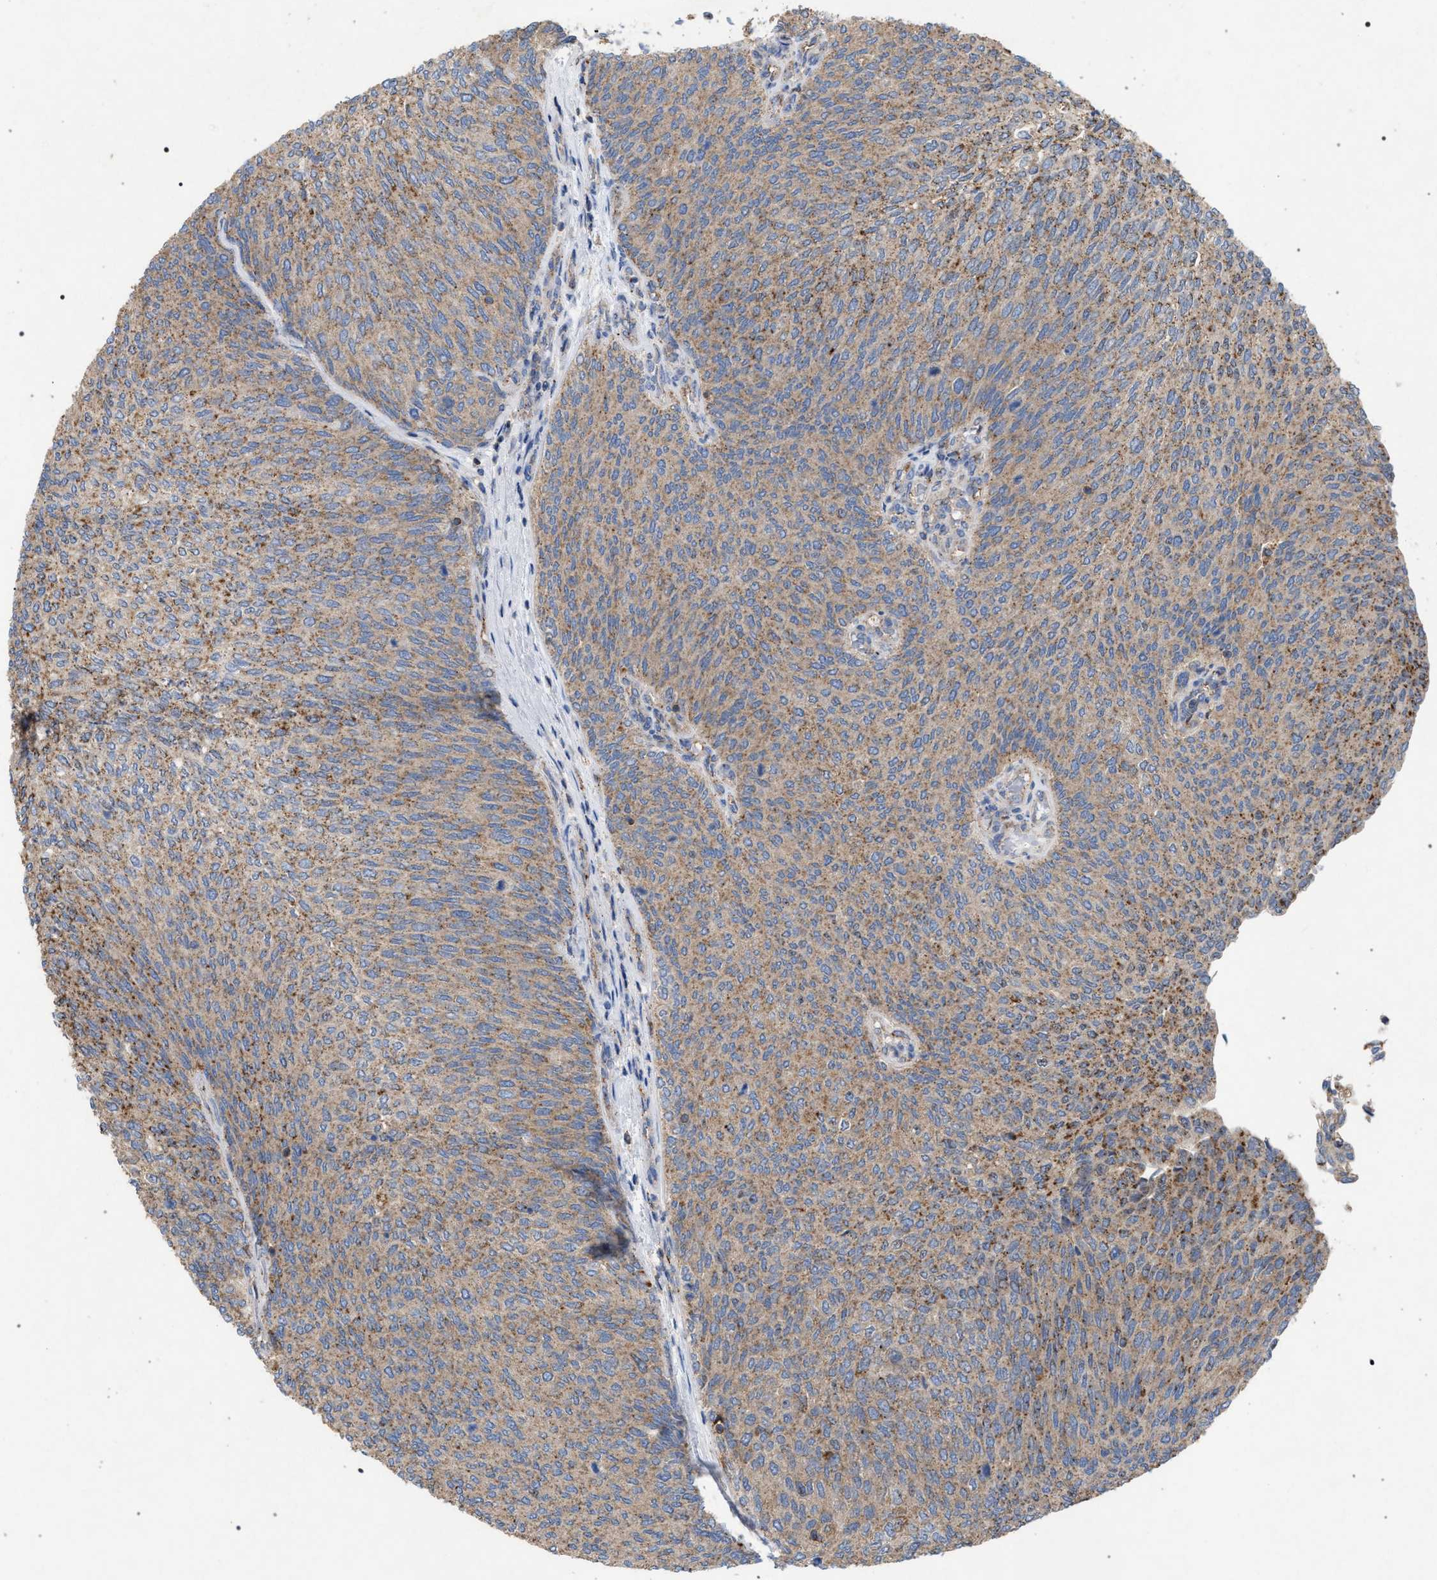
{"staining": {"intensity": "moderate", "quantity": ">75%", "location": "cytoplasmic/membranous"}, "tissue": "urothelial cancer", "cell_type": "Tumor cells", "image_type": "cancer", "snomed": [{"axis": "morphology", "description": "Urothelial carcinoma, Low grade"}, {"axis": "topography", "description": "Urinary bladder"}], "caption": "A histopathology image of urothelial cancer stained for a protein exhibits moderate cytoplasmic/membranous brown staining in tumor cells.", "gene": "VPS13A", "patient": {"sex": "female", "age": 79}}